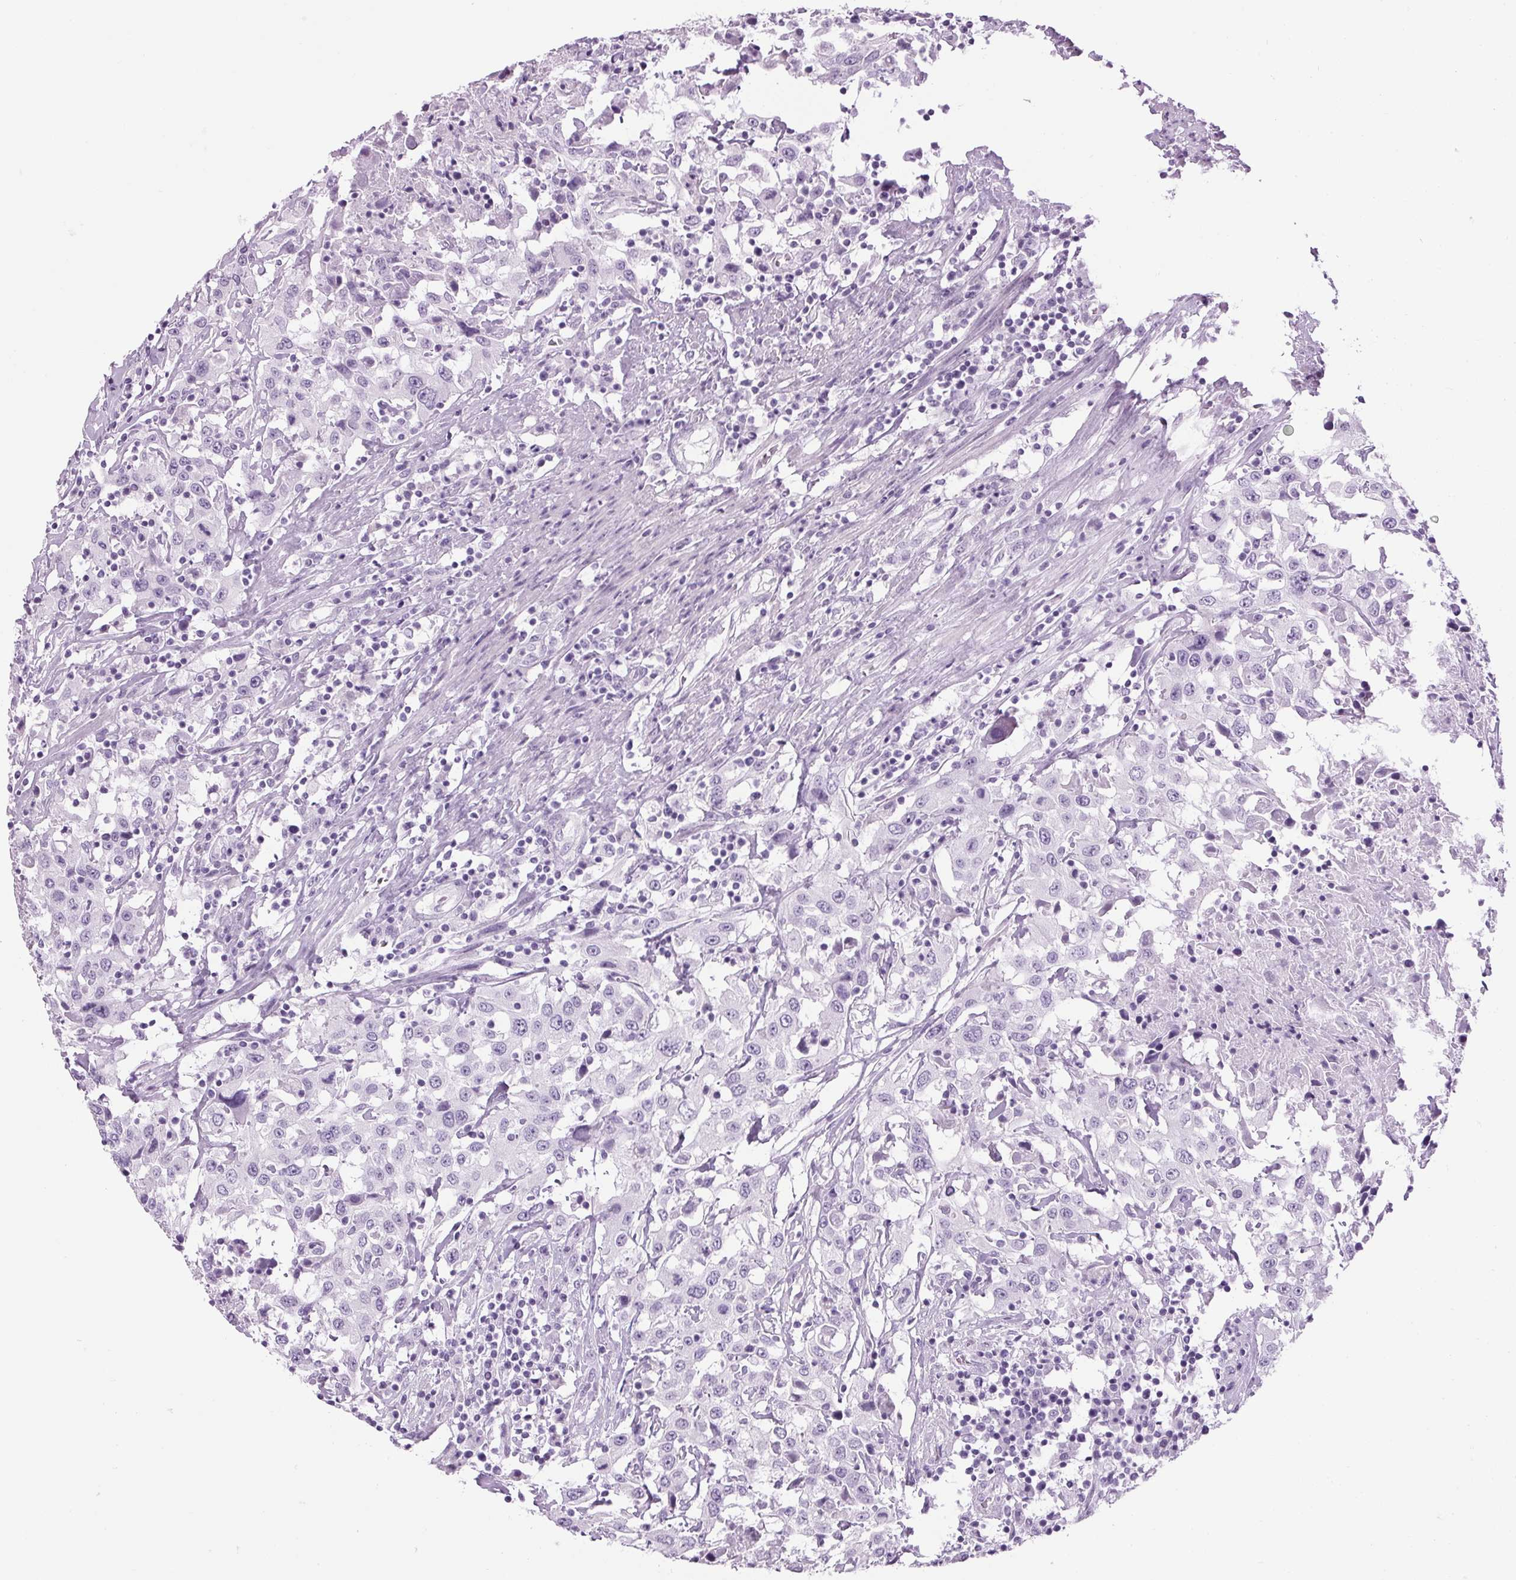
{"staining": {"intensity": "negative", "quantity": "none", "location": "none"}, "tissue": "urothelial cancer", "cell_type": "Tumor cells", "image_type": "cancer", "snomed": [{"axis": "morphology", "description": "Urothelial carcinoma, High grade"}, {"axis": "topography", "description": "Urinary bladder"}], "caption": "Tumor cells show no significant positivity in urothelial cancer. Nuclei are stained in blue.", "gene": "PPP1R1A", "patient": {"sex": "male", "age": 61}}